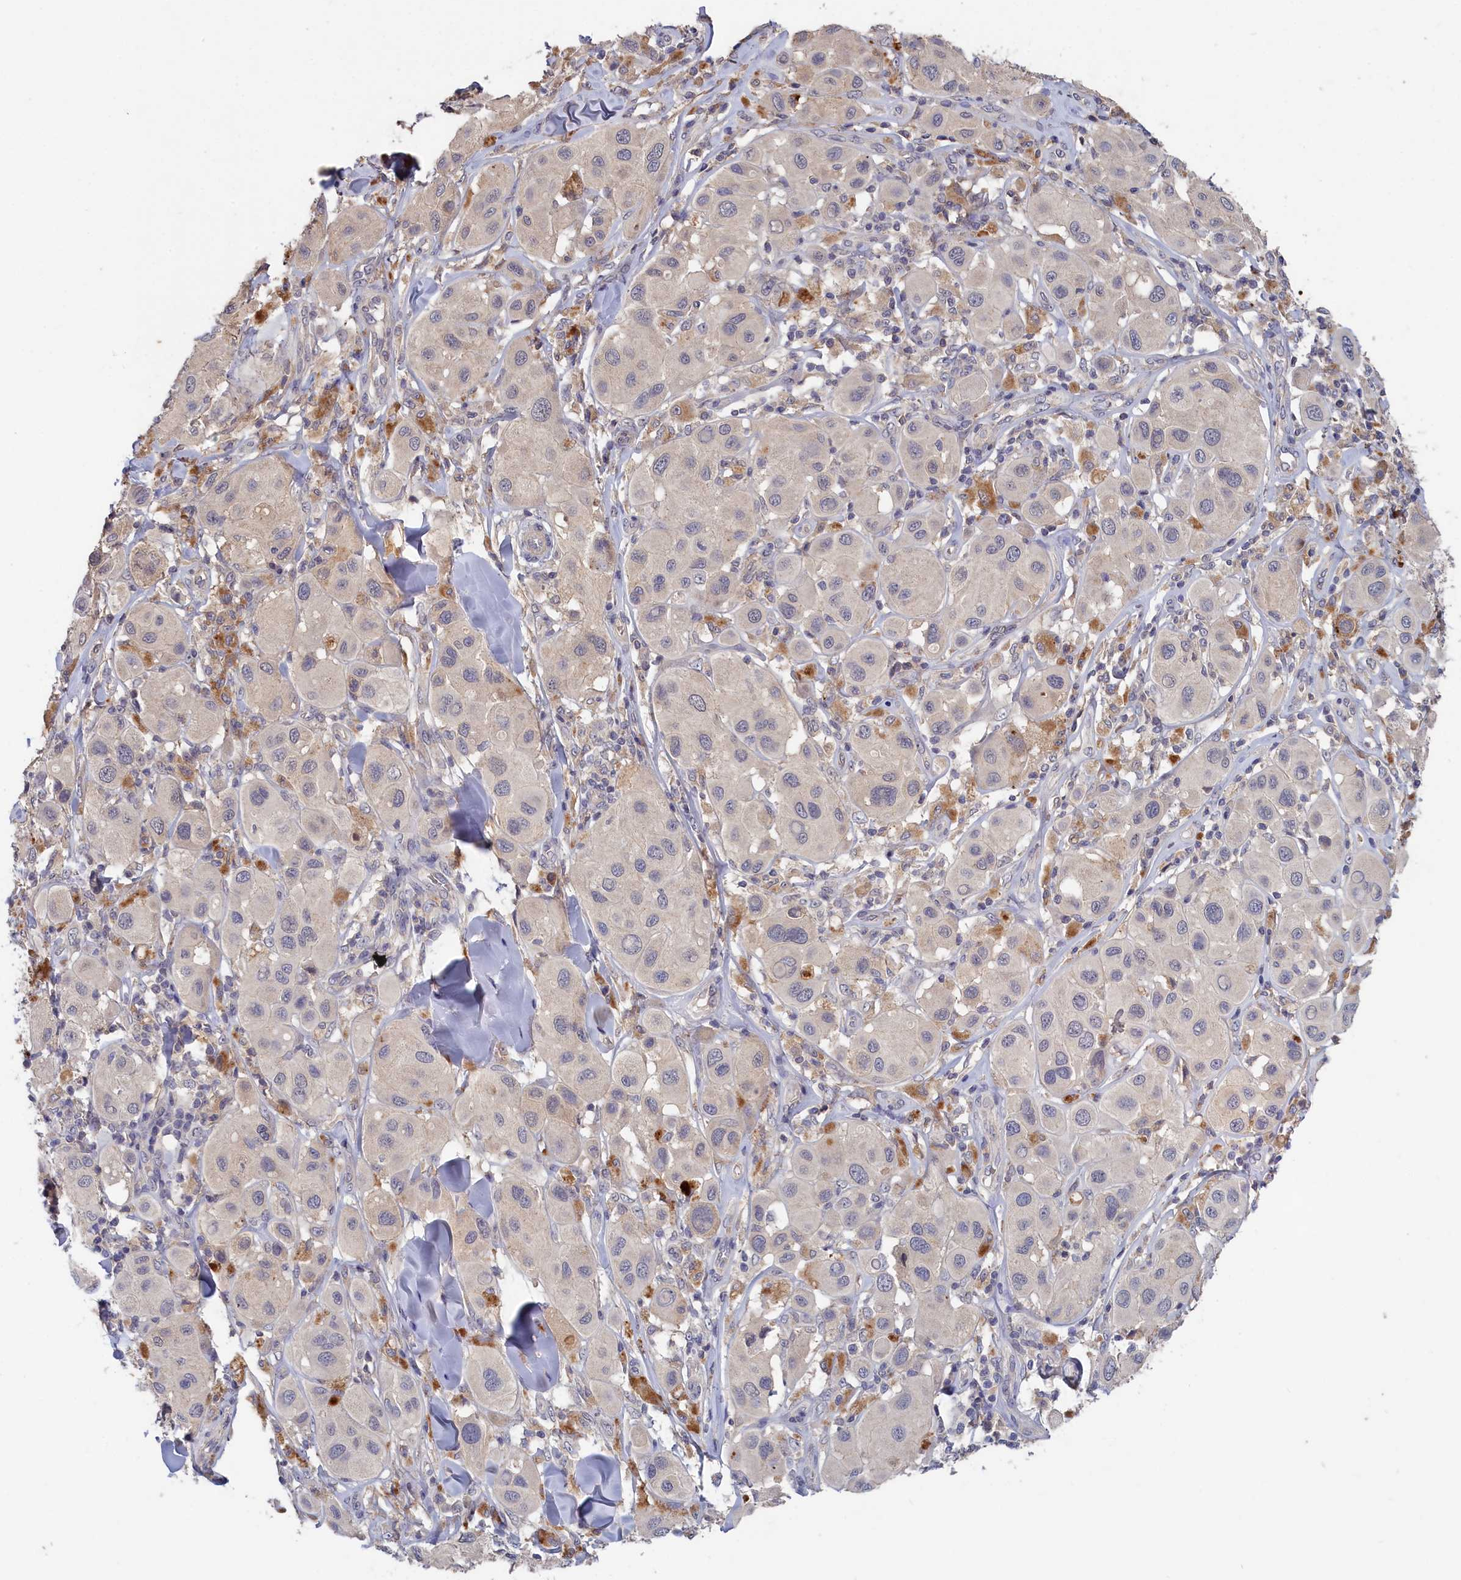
{"staining": {"intensity": "negative", "quantity": "none", "location": "none"}, "tissue": "melanoma", "cell_type": "Tumor cells", "image_type": "cancer", "snomed": [{"axis": "morphology", "description": "Malignant melanoma, Metastatic site"}, {"axis": "topography", "description": "Skin"}], "caption": "Histopathology image shows no significant protein positivity in tumor cells of melanoma. (Brightfield microscopy of DAB (3,3'-diaminobenzidine) immunohistochemistry (IHC) at high magnification).", "gene": "CELF5", "patient": {"sex": "male", "age": 41}}